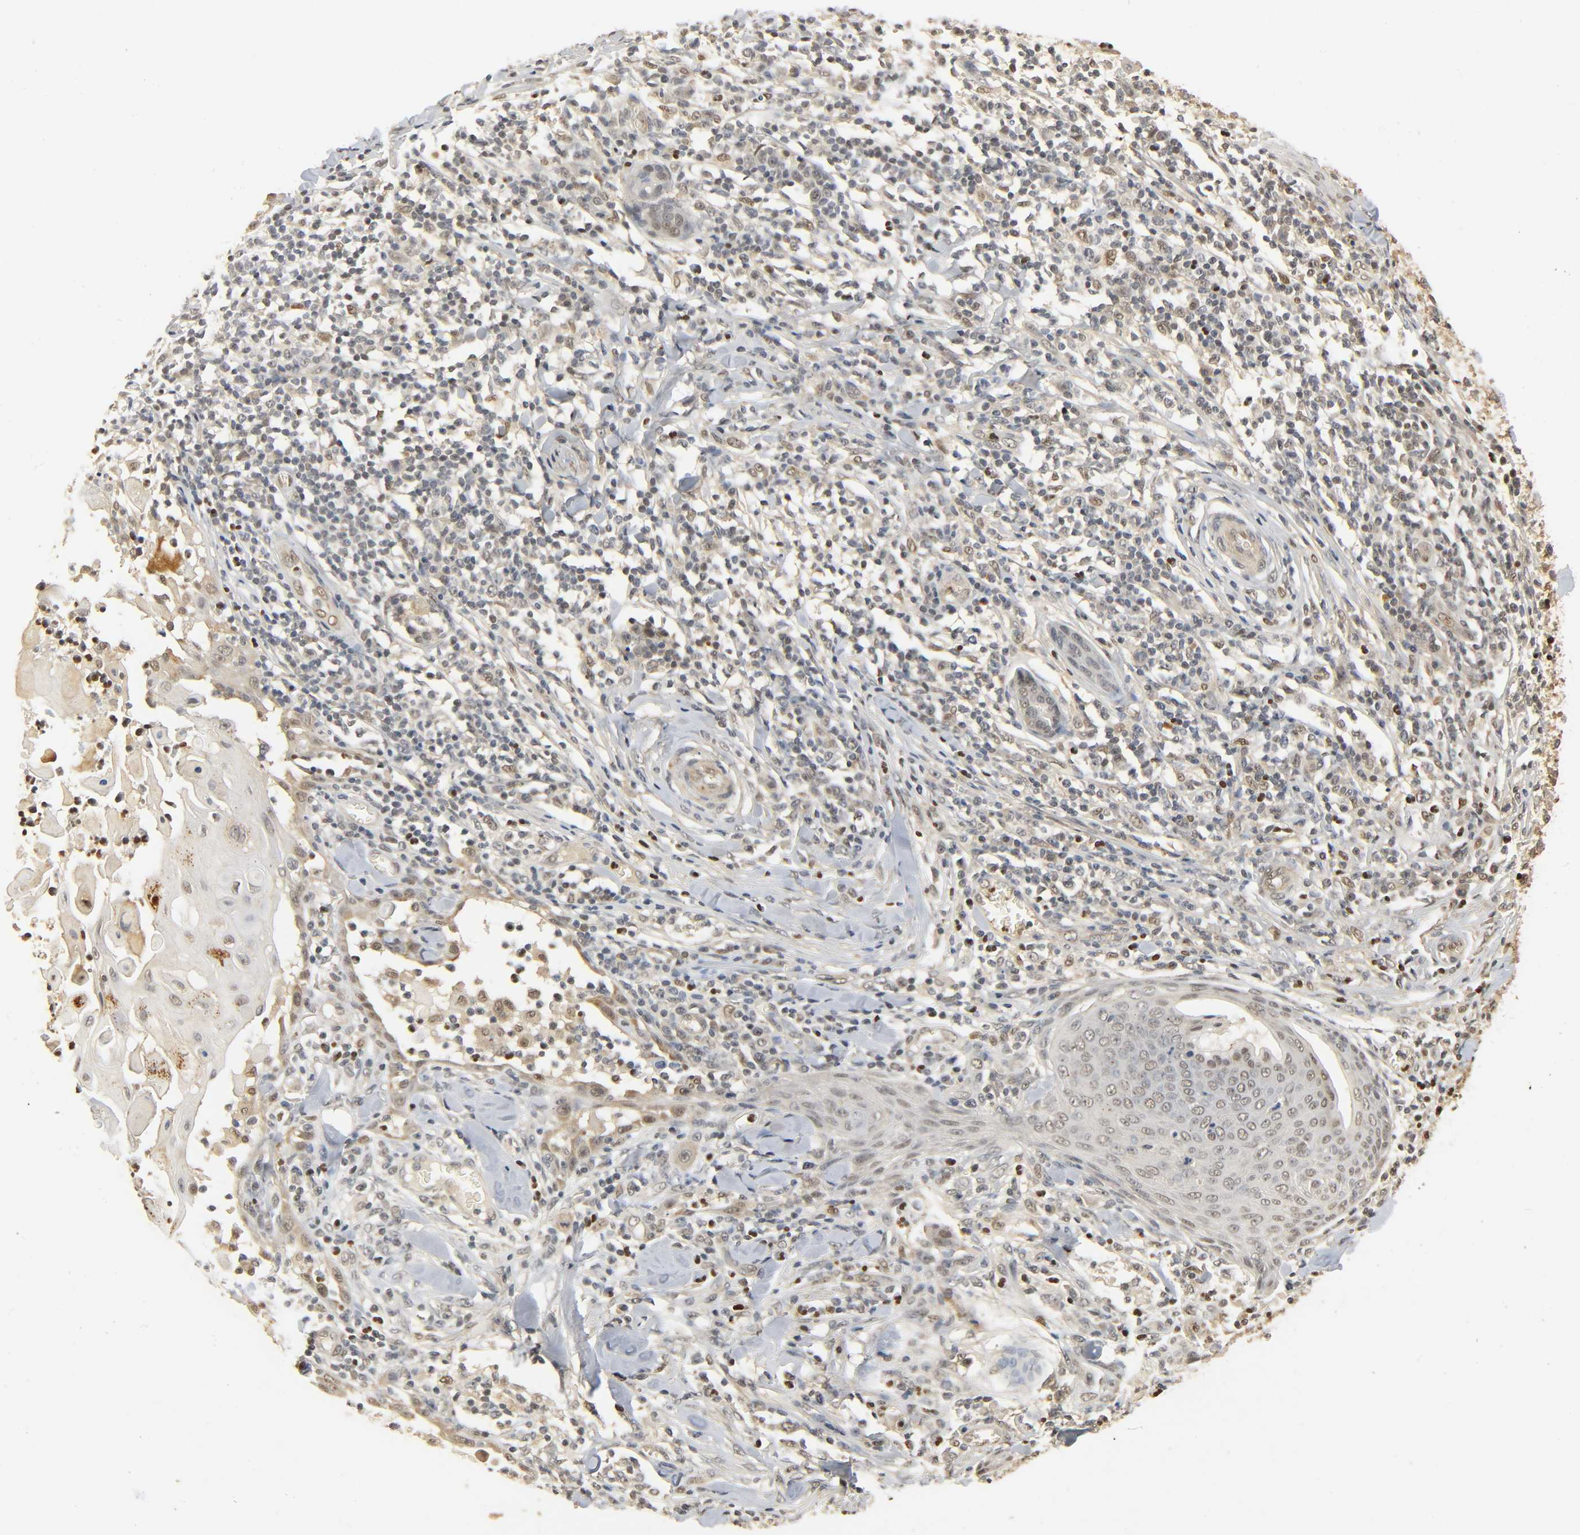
{"staining": {"intensity": "weak", "quantity": ">75%", "location": "cytoplasmic/membranous,nuclear"}, "tissue": "skin cancer", "cell_type": "Tumor cells", "image_type": "cancer", "snomed": [{"axis": "morphology", "description": "Squamous cell carcinoma, NOS"}, {"axis": "topography", "description": "Skin"}], "caption": "About >75% of tumor cells in human skin cancer (squamous cell carcinoma) reveal weak cytoplasmic/membranous and nuclear protein staining as visualized by brown immunohistochemical staining.", "gene": "ZFPM2", "patient": {"sex": "male", "age": 24}}